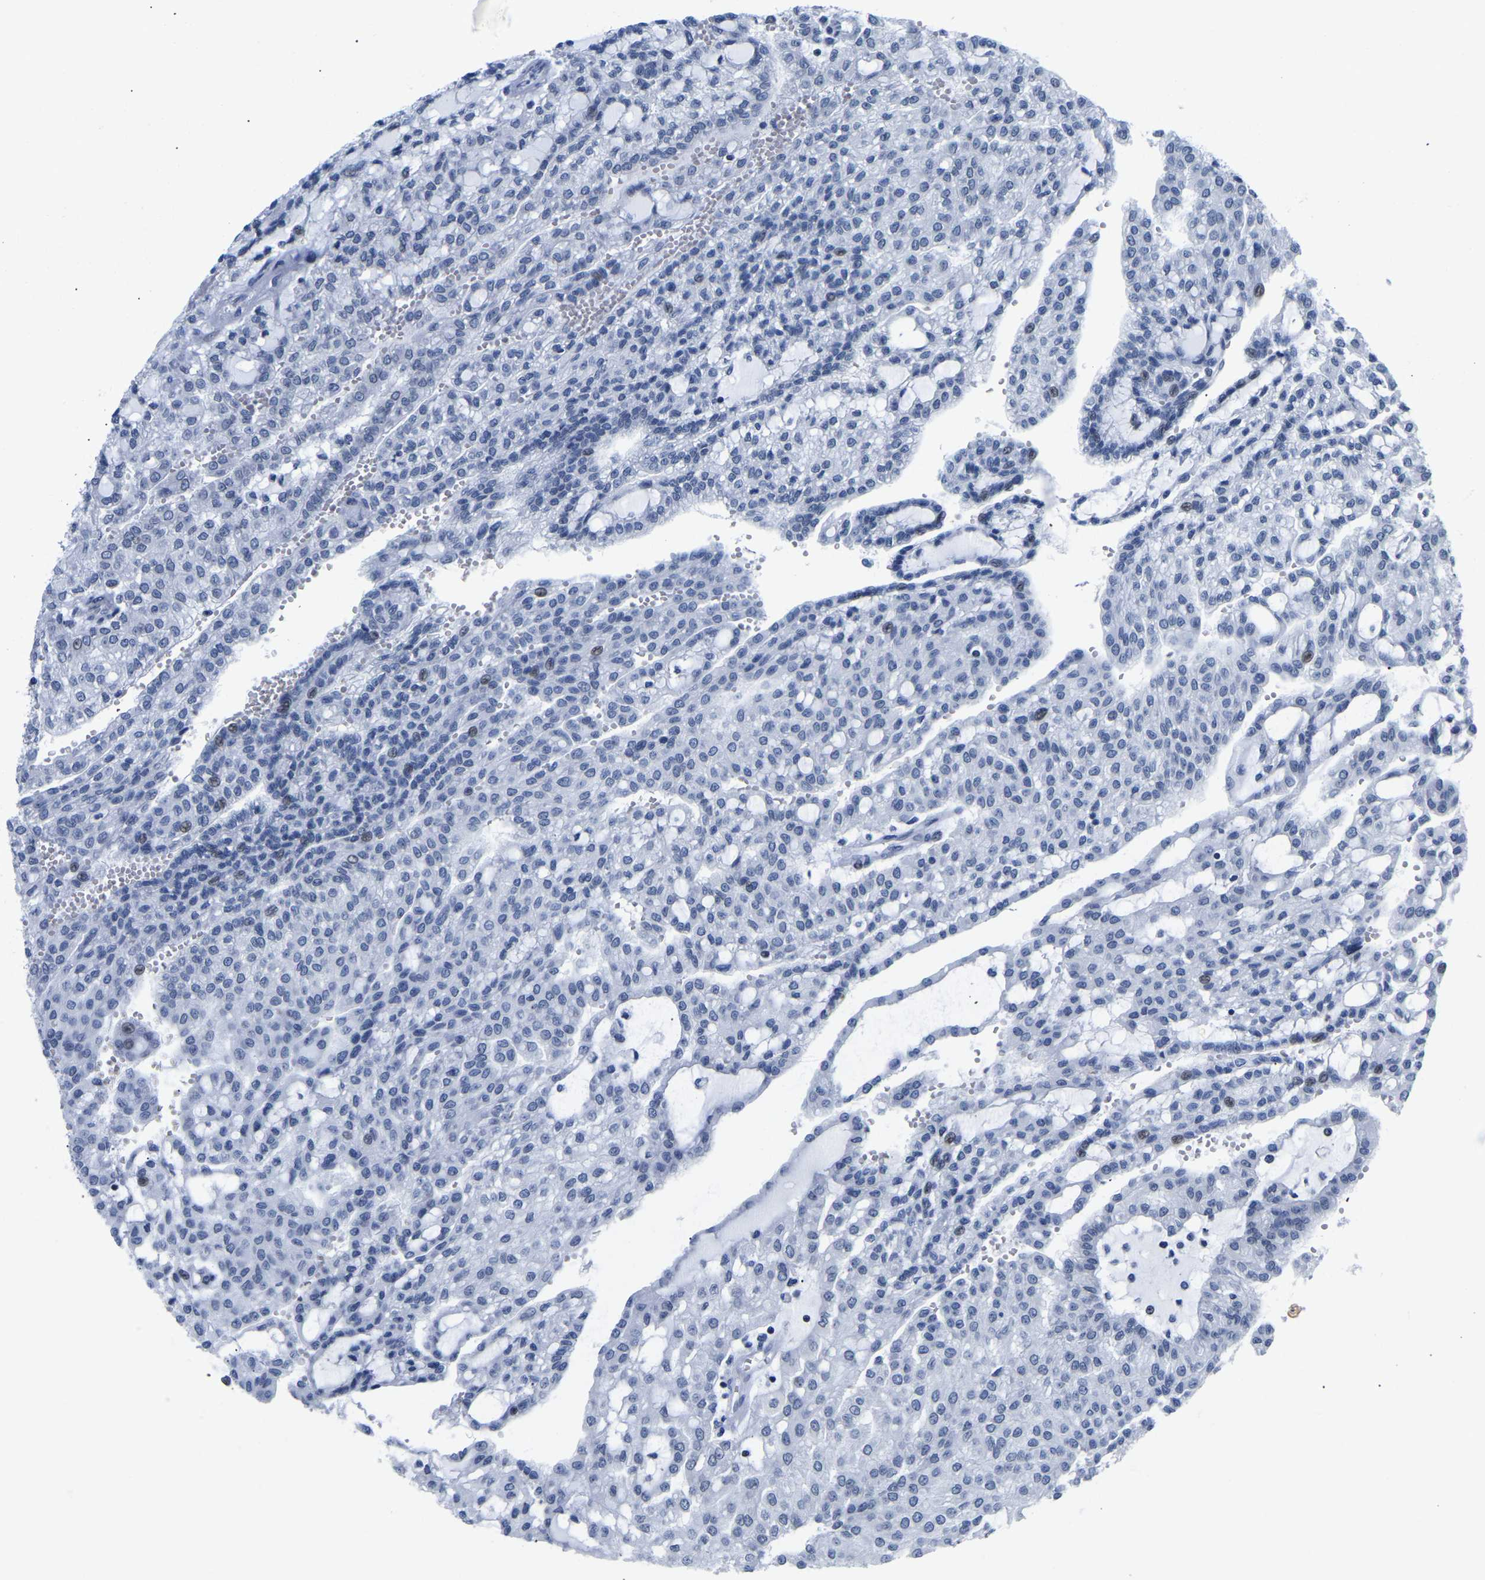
{"staining": {"intensity": "negative", "quantity": "none", "location": "none"}, "tissue": "renal cancer", "cell_type": "Tumor cells", "image_type": "cancer", "snomed": [{"axis": "morphology", "description": "Adenocarcinoma, NOS"}, {"axis": "topography", "description": "Kidney"}], "caption": "IHC histopathology image of human renal adenocarcinoma stained for a protein (brown), which reveals no staining in tumor cells.", "gene": "UPK3A", "patient": {"sex": "male", "age": 63}}